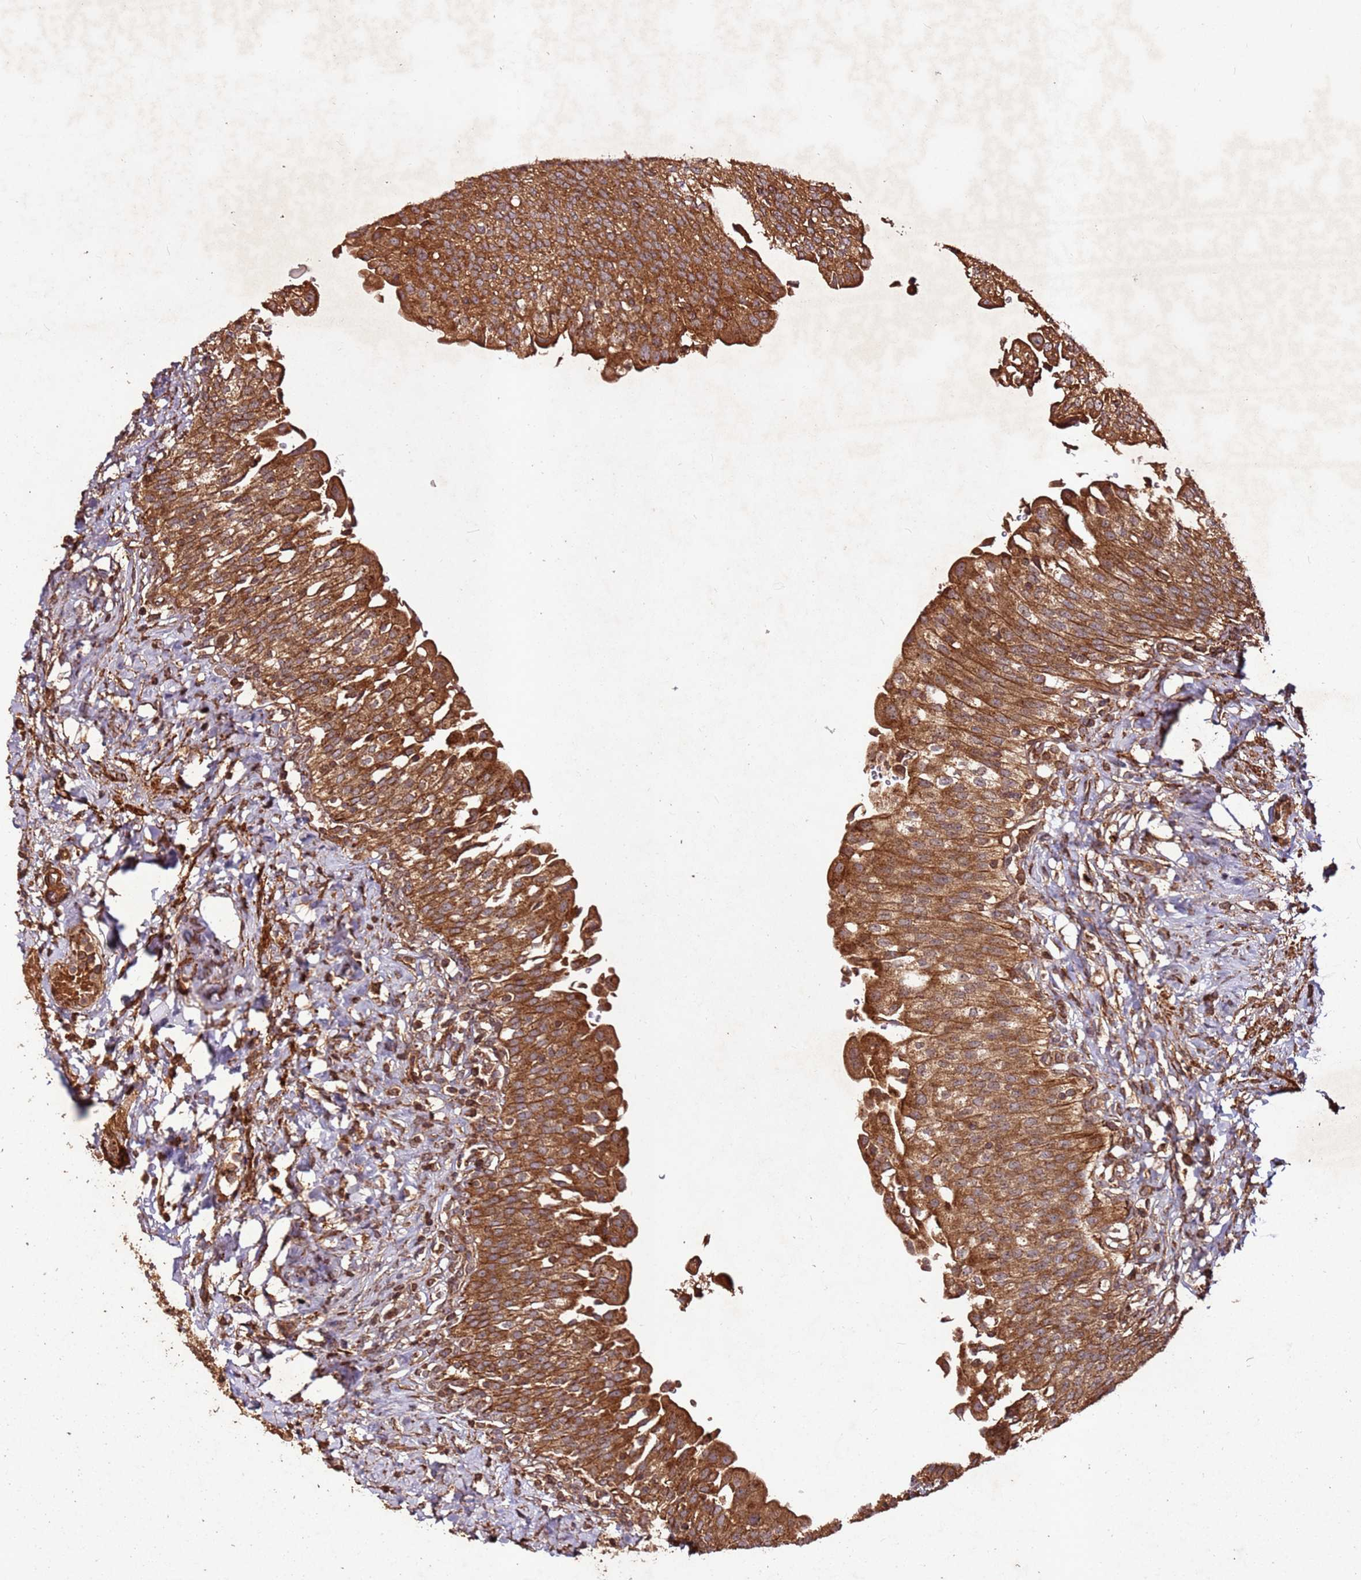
{"staining": {"intensity": "strong", "quantity": ">75%", "location": "cytoplasmic/membranous"}, "tissue": "urinary bladder", "cell_type": "Urothelial cells", "image_type": "normal", "snomed": [{"axis": "morphology", "description": "Normal tissue, NOS"}, {"axis": "morphology", "description": "Inflammation, NOS"}, {"axis": "topography", "description": "Urinary bladder"}], "caption": "Immunohistochemical staining of normal urinary bladder demonstrates >75% levels of strong cytoplasmic/membranous protein positivity in approximately >75% of urothelial cells.", "gene": "FAM186A", "patient": {"sex": "male", "age": 64}}